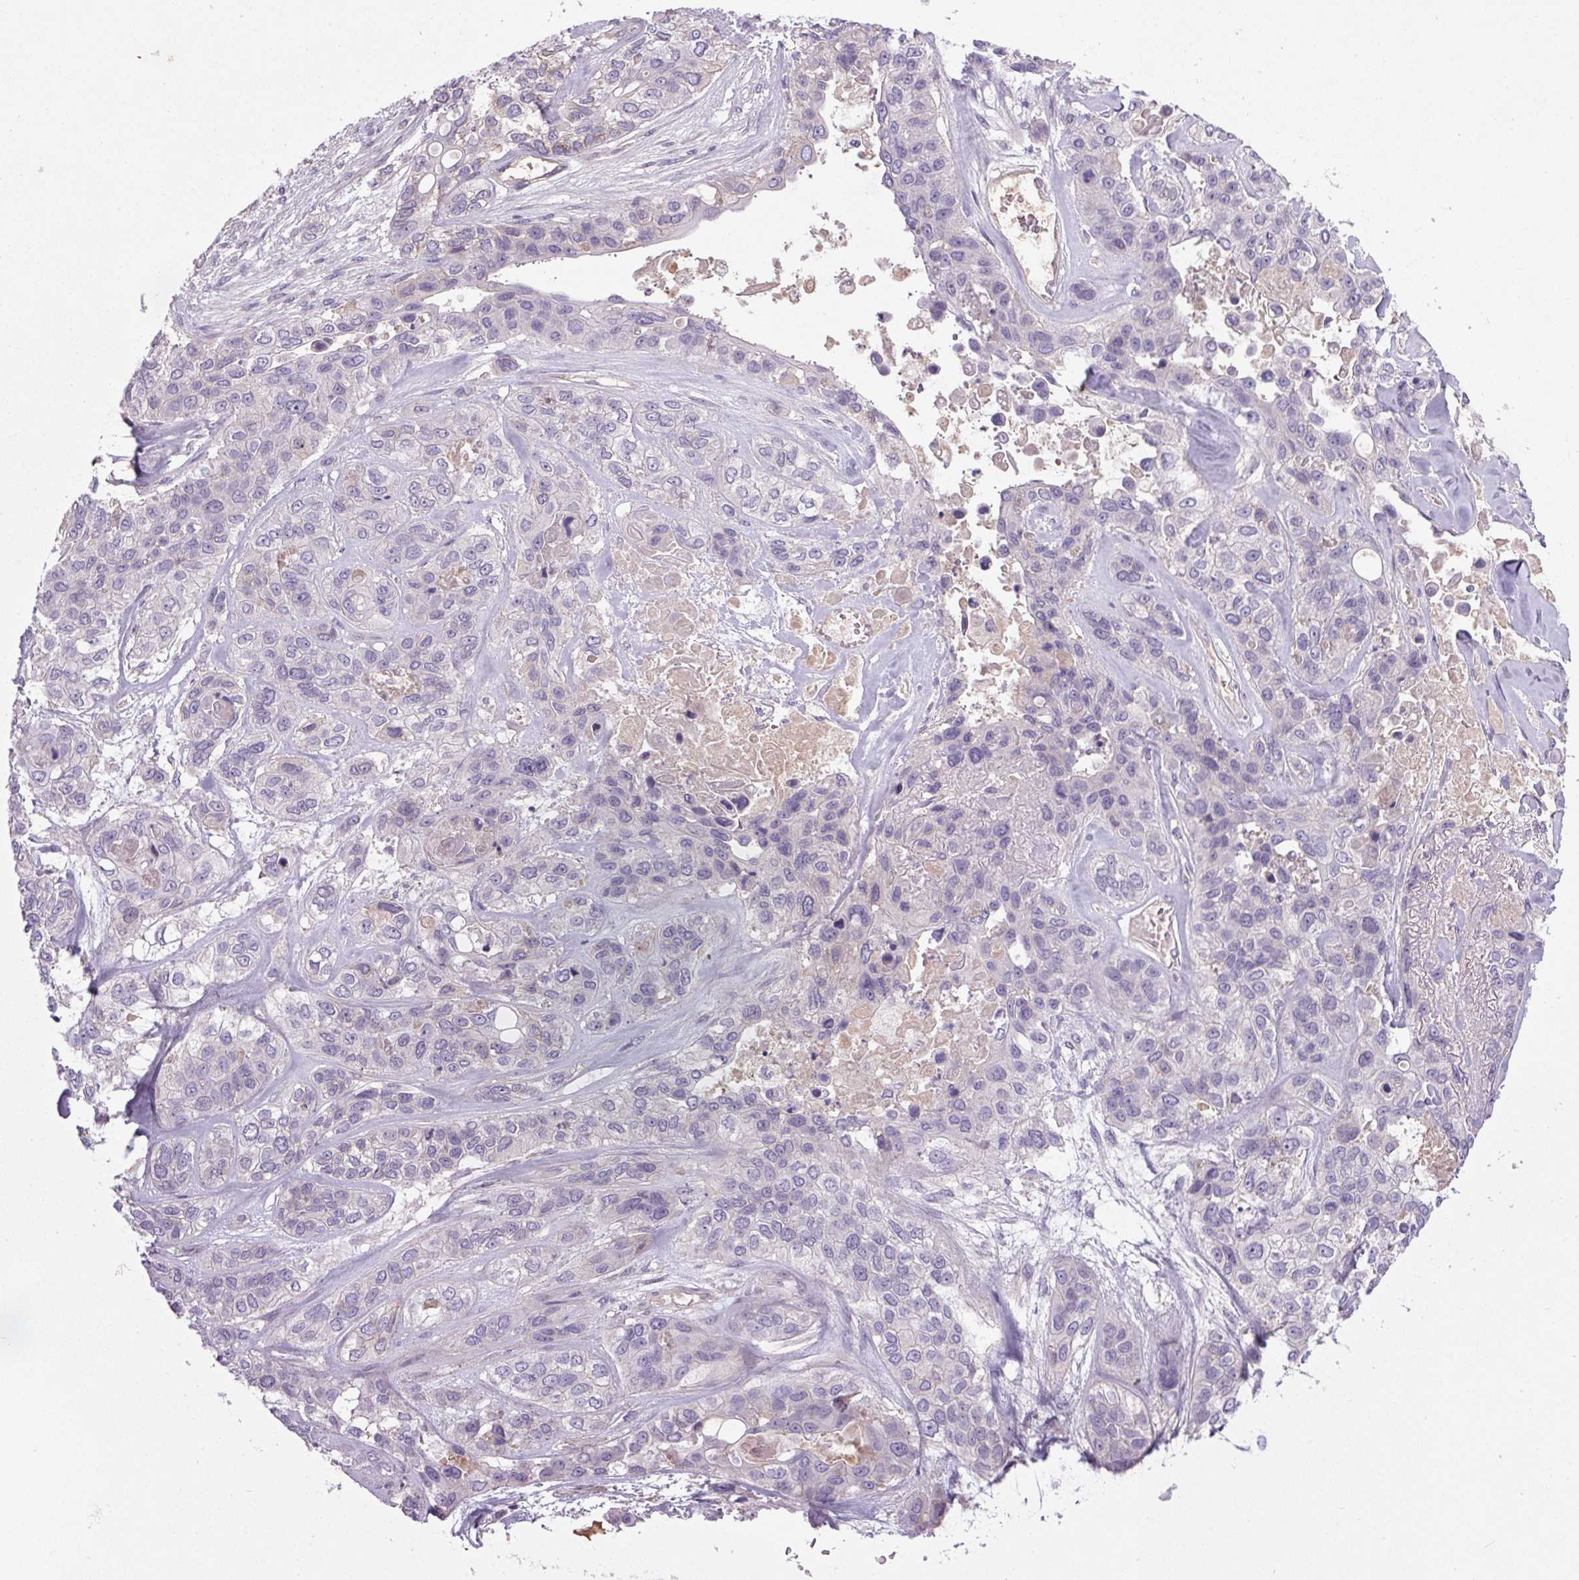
{"staining": {"intensity": "negative", "quantity": "none", "location": "none"}, "tissue": "lung cancer", "cell_type": "Tumor cells", "image_type": "cancer", "snomed": [{"axis": "morphology", "description": "Squamous cell carcinoma, NOS"}, {"axis": "topography", "description": "Lung"}], "caption": "This is an immunohistochemistry (IHC) micrograph of human lung squamous cell carcinoma. There is no expression in tumor cells.", "gene": "APOC4", "patient": {"sex": "female", "age": 70}}